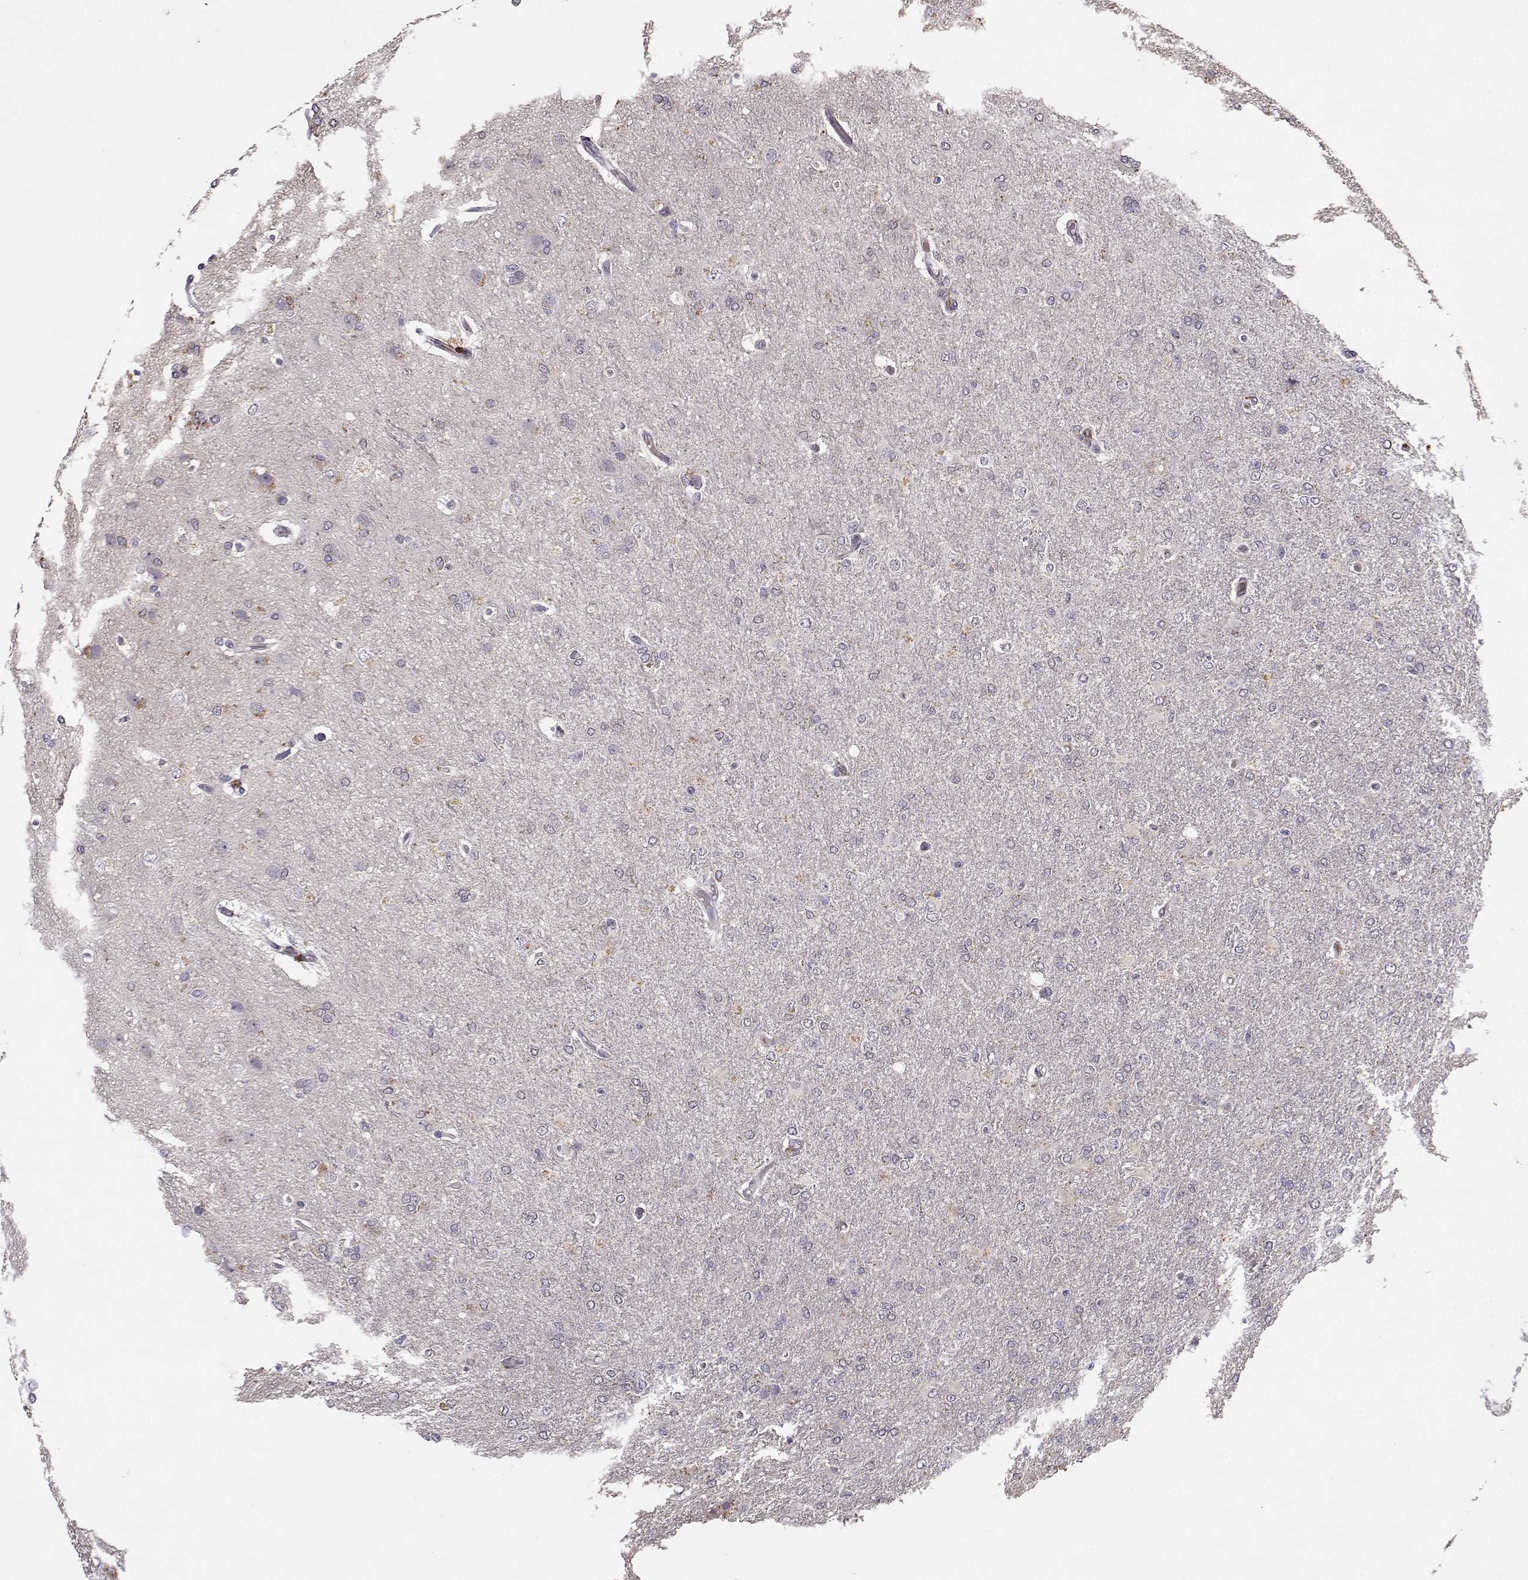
{"staining": {"intensity": "negative", "quantity": "none", "location": "none"}, "tissue": "glioma", "cell_type": "Tumor cells", "image_type": "cancer", "snomed": [{"axis": "morphology", "description": "Glioma, malignant, High grade"}, {"axis": "topography", "description": "Brain"}], "caption": "The histopathology image reveals no significant positivity in tumor cells of malignant glioma (high-grade).", "gene": "BMX", "patient": {"sex": "male", "age": 68}}